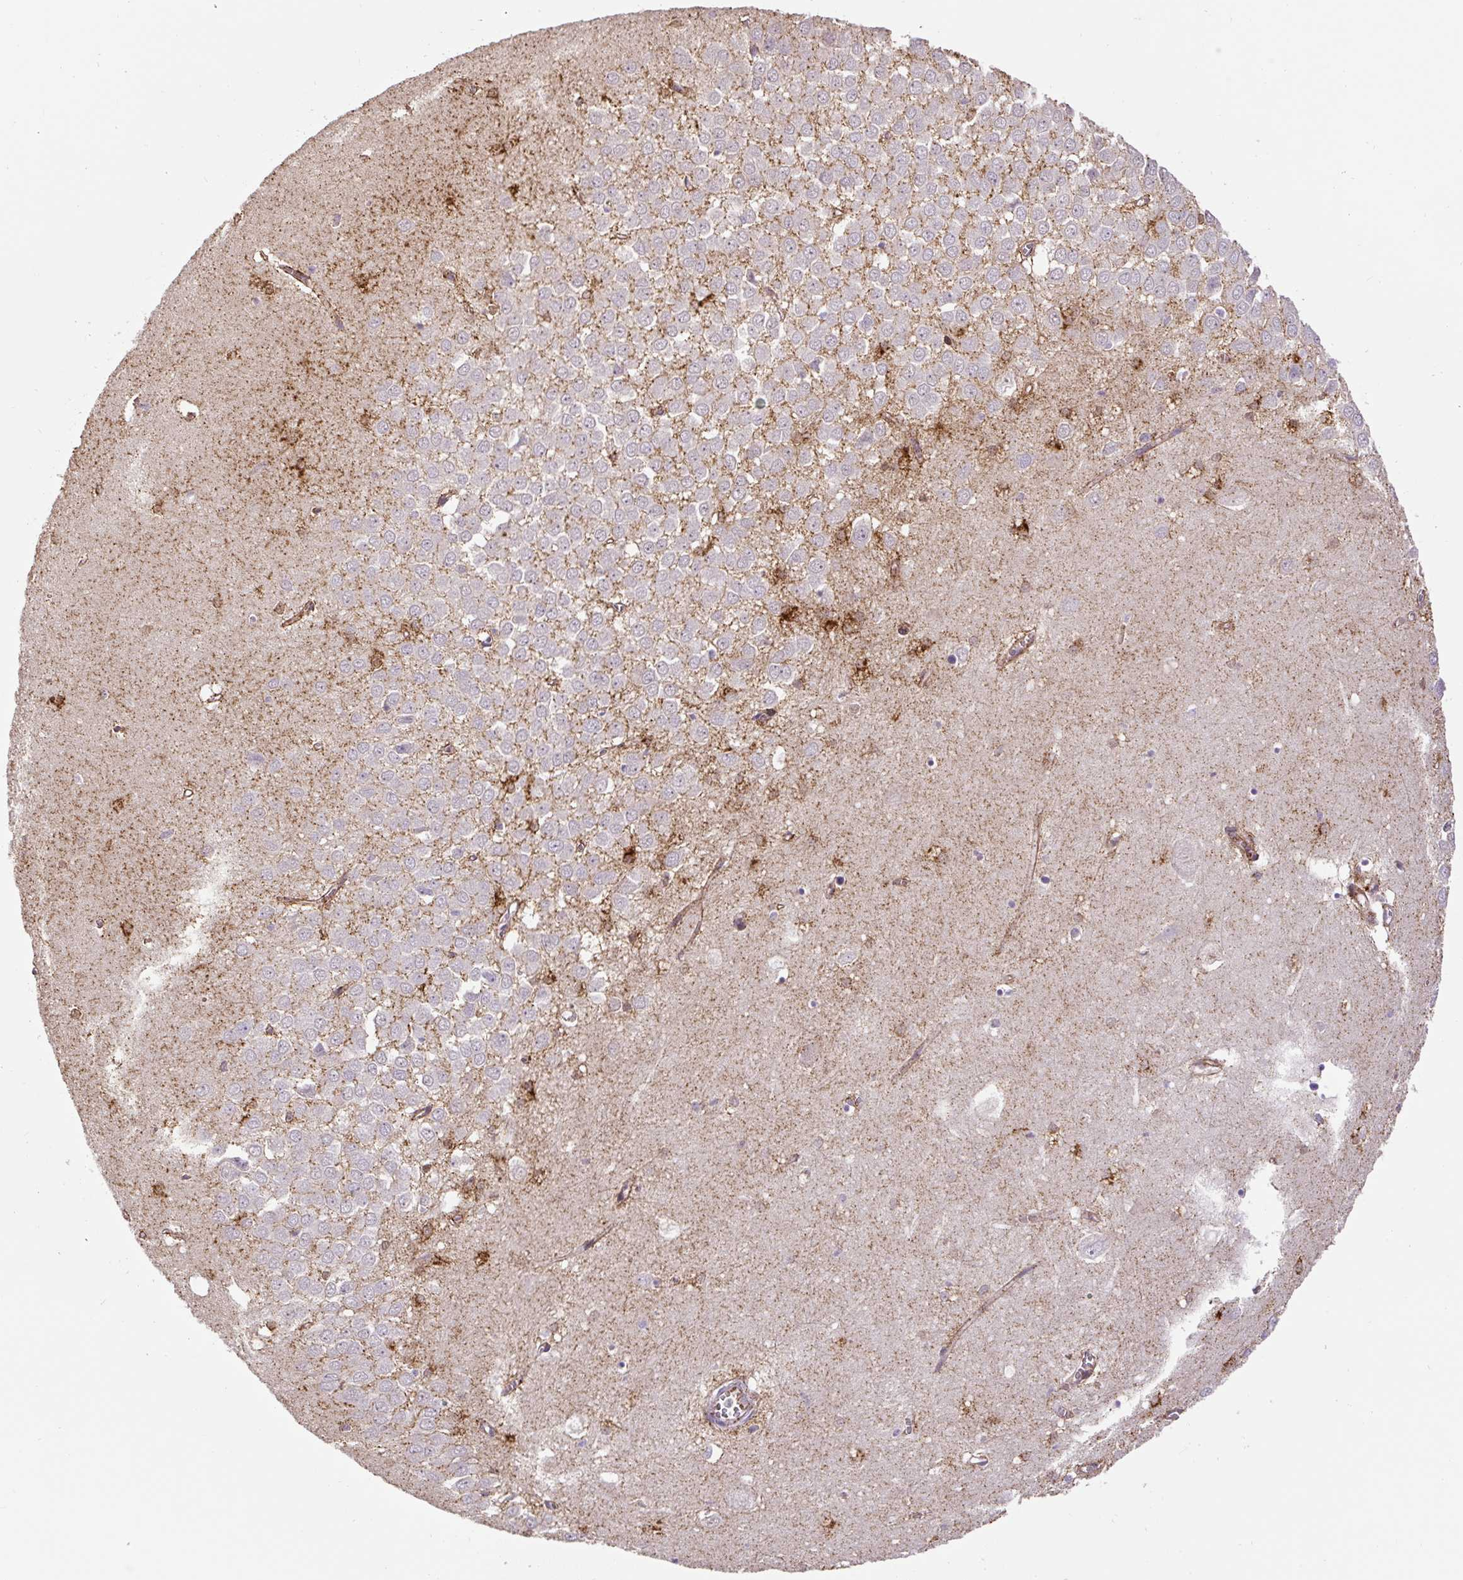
{"staining": {"intensity": "strong", "quantity": "<25%", "location": "cytoplasmic/membranous"}, "tissue": "hippocampus", "cell_type": "Glial cells", "image_type": "normal", "snomed": [{"axis": "morphology", "description": "Normal tissue, NOS"}, {"axis": "topography", "description": "Hippocampus"}], "caption": "Brown immunohistochemical staining in unremarkable human hippocampus displays strong cytoplasmic/membranous expression in about <25% of glial cells. (Brightfield microscopy of DAB IHC at high magnification).", "gene": "RNF170", "patient": {"sex": "female", "age": 64}}